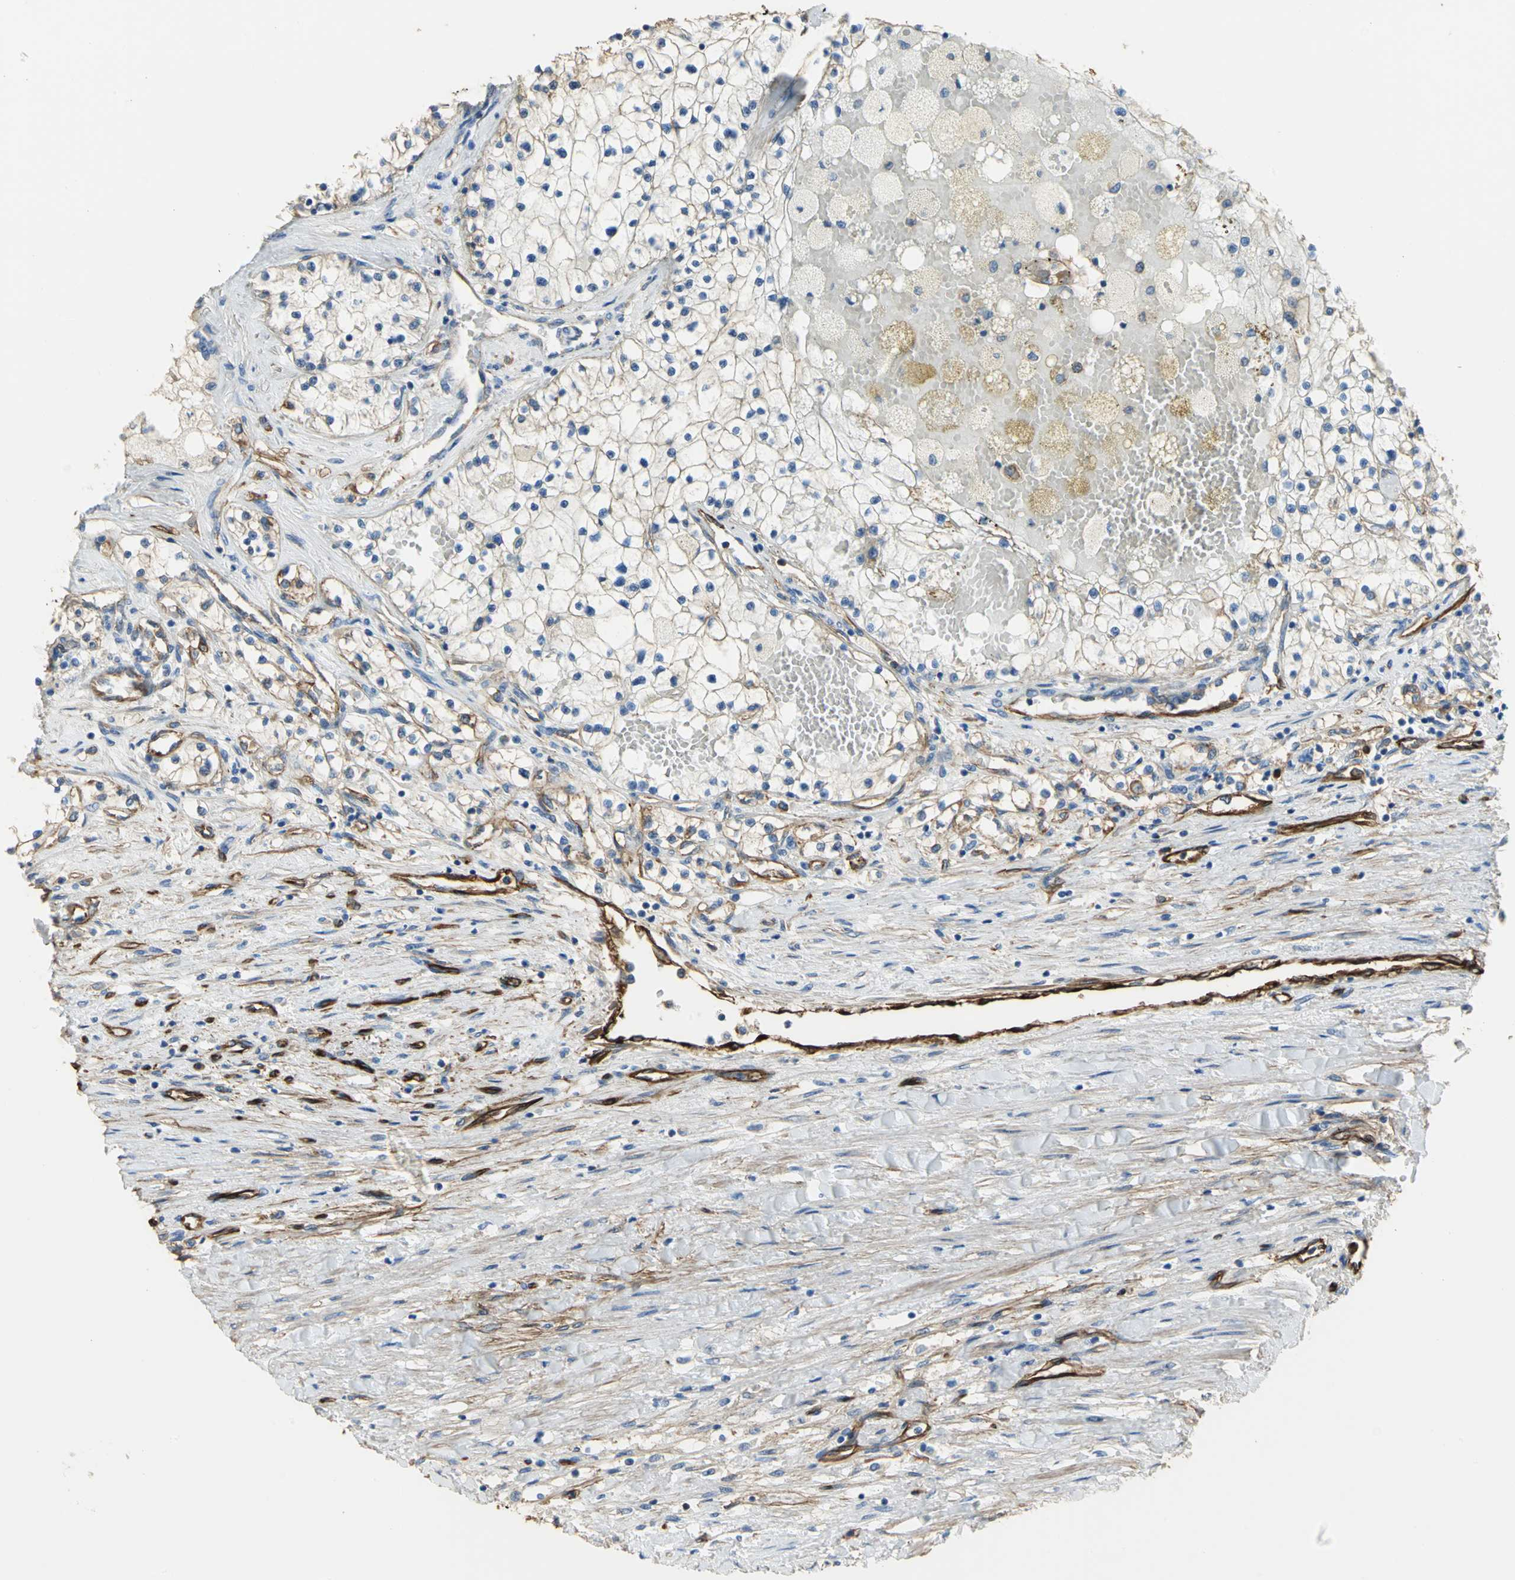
{"staining": {"intensity": "moderate", "quantity": "25%-75%", "location": "cytoplasmic/membranous"}, "tissue": "renal cancer", "cell_type": "Tumor cells", "image_type": "cancer", "snomed": [{"axis": "morphology", "description": "Adenocarcinoma, NOS"}, {"axis": "topography", "description": "Kidney"}], "caption": "This image demonstrates immunohistochemistry (IHC) staining of adenocarcinoma (renal), with medium moderate cytoplasmic/membranous expression in about 25%-75% of tumor cells.", "gene": "FLNB", "patient": {"sex": "male", "age": 68}}